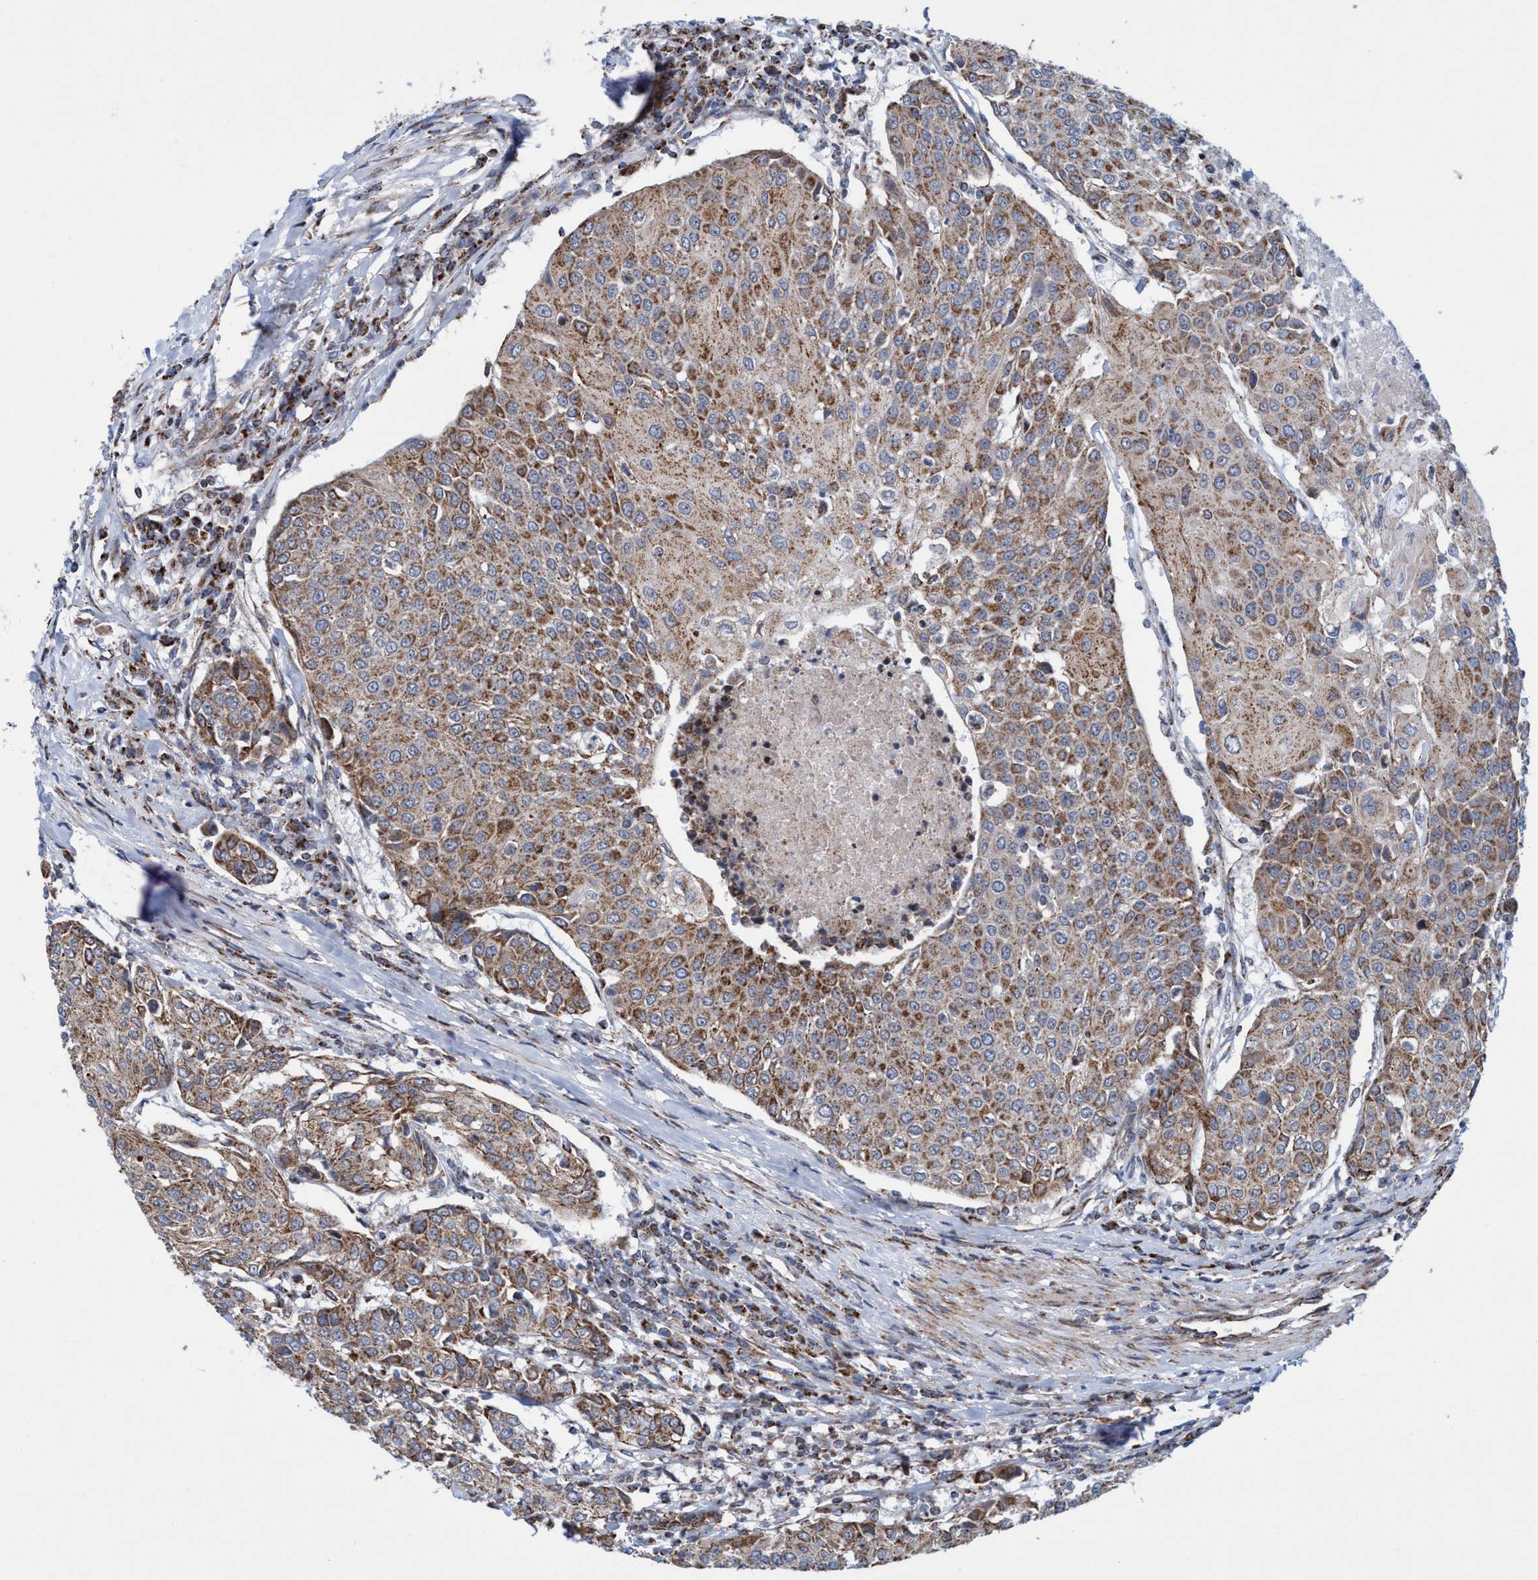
{"staining": {"intensity": "moderate", "quantity": ">75%", "location": "cytoplasmic/membranous"}, "tissue": "urothelial cancer", "cell_type": "Tumor cells", "image_type": "cancer", "snomed": [{"axis": "morphology", "description": "Urothelial carcinoma, High grade"}, {"axis": "topography", "description": "Urinary bladder"}], "caption": "Protein staining of urothelial carcinoma (high-grade) tissue shows moderate cytoplasmic/membranous expression in approximately >75% of tumor cells.", "gene": "POLR1F", "patient": {"sex": "female", "age": 85}}